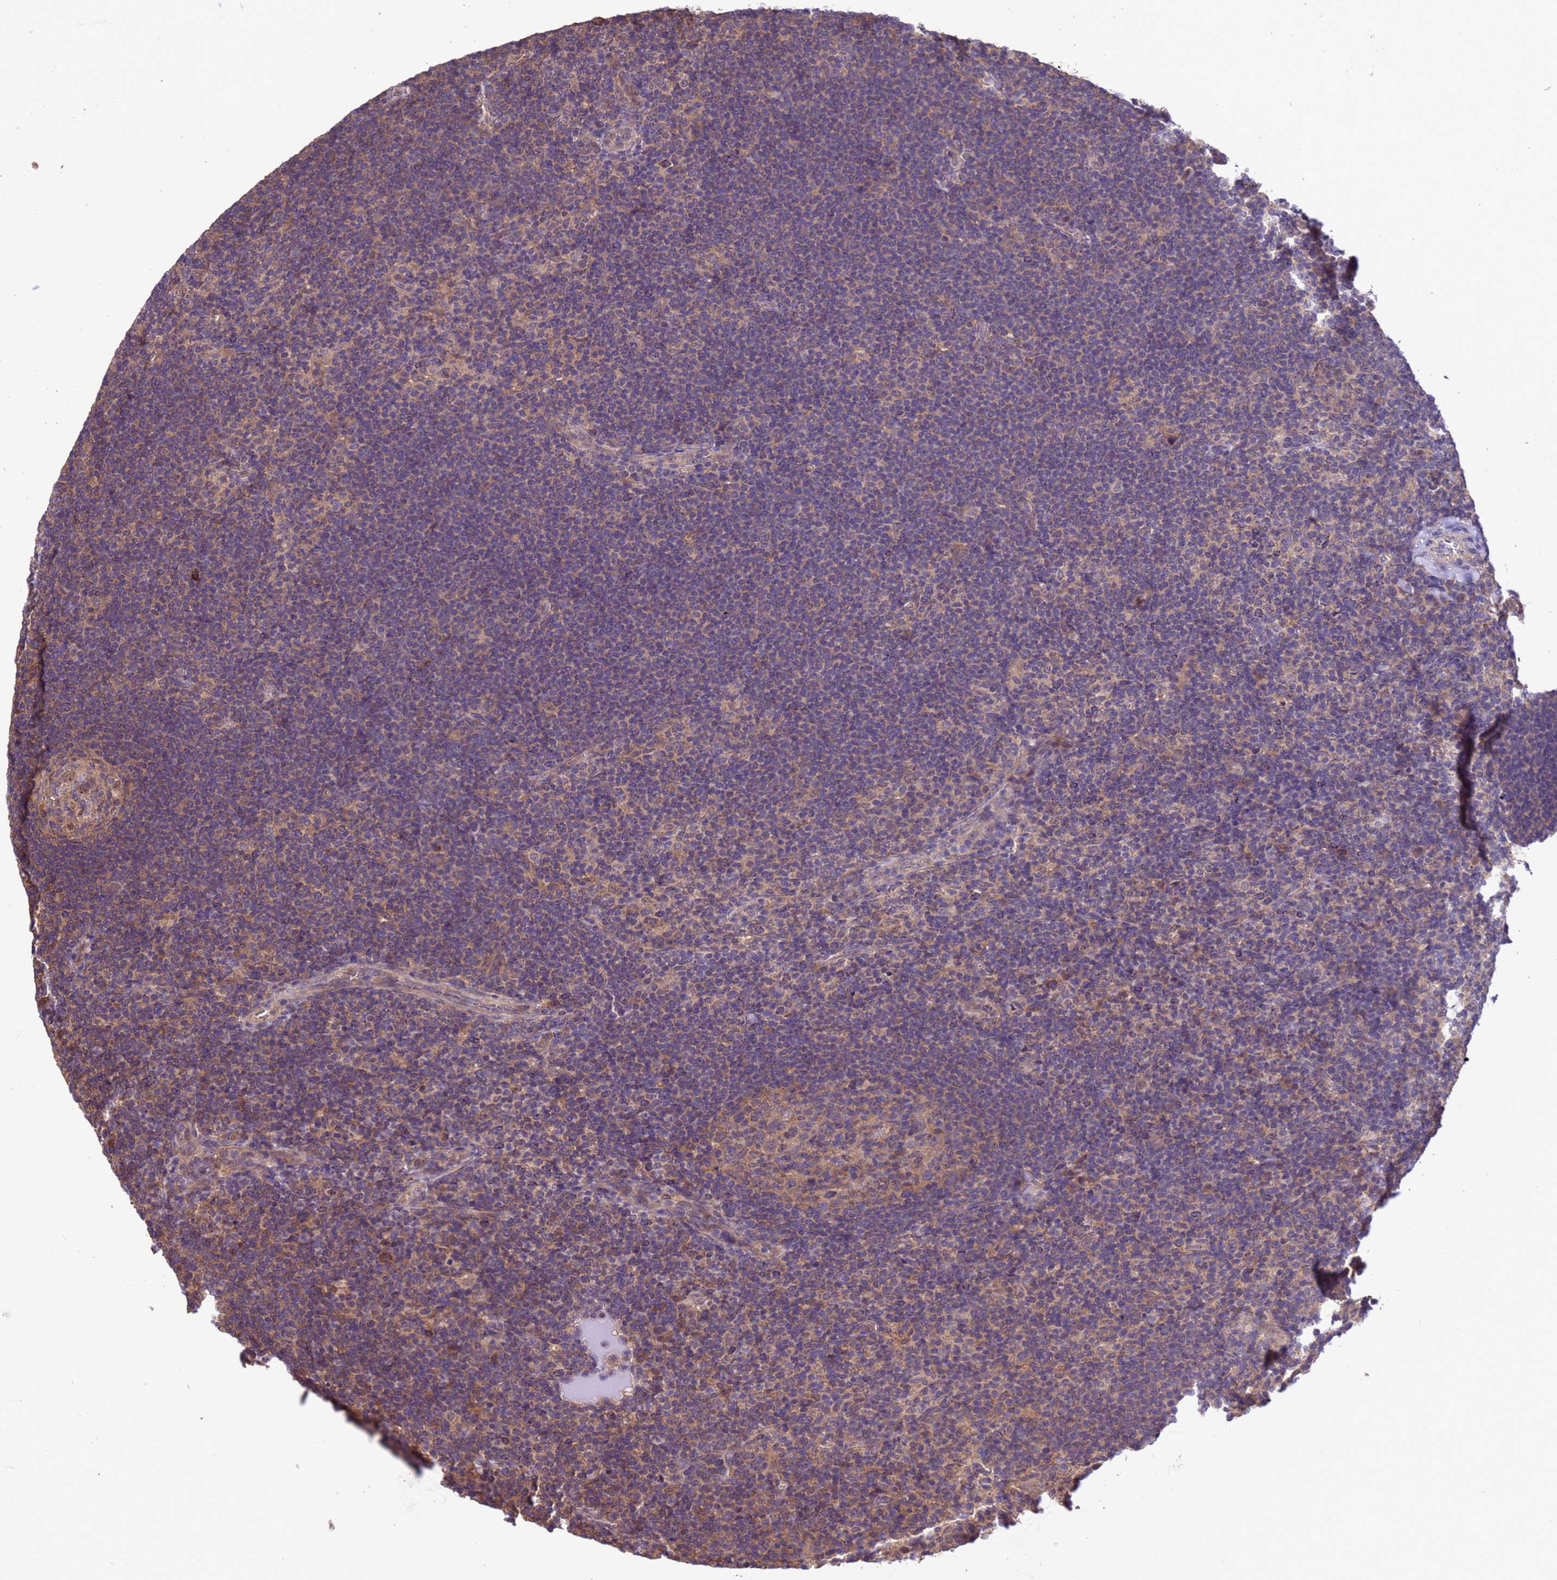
{"staining": {"intensity": "negative", "quantity": "none", "location": "none"}, "tissue": "lymphoma", "cell_type": "Tumor cells", "image_type": "cancer", "snomed": [{"axis": "morphology", "description": "Hodgkin's disease, NOS"}, {"axis": "topography", "description": "Lymph node"}], "caption": "Immunohistochemistry micrograph of human Hodgkin's disease stained for a protein (brown), which reveals no positivity in tumor cells.", "gene": "ZFP69B", "patient": {"sex": "female", "age": 57}}